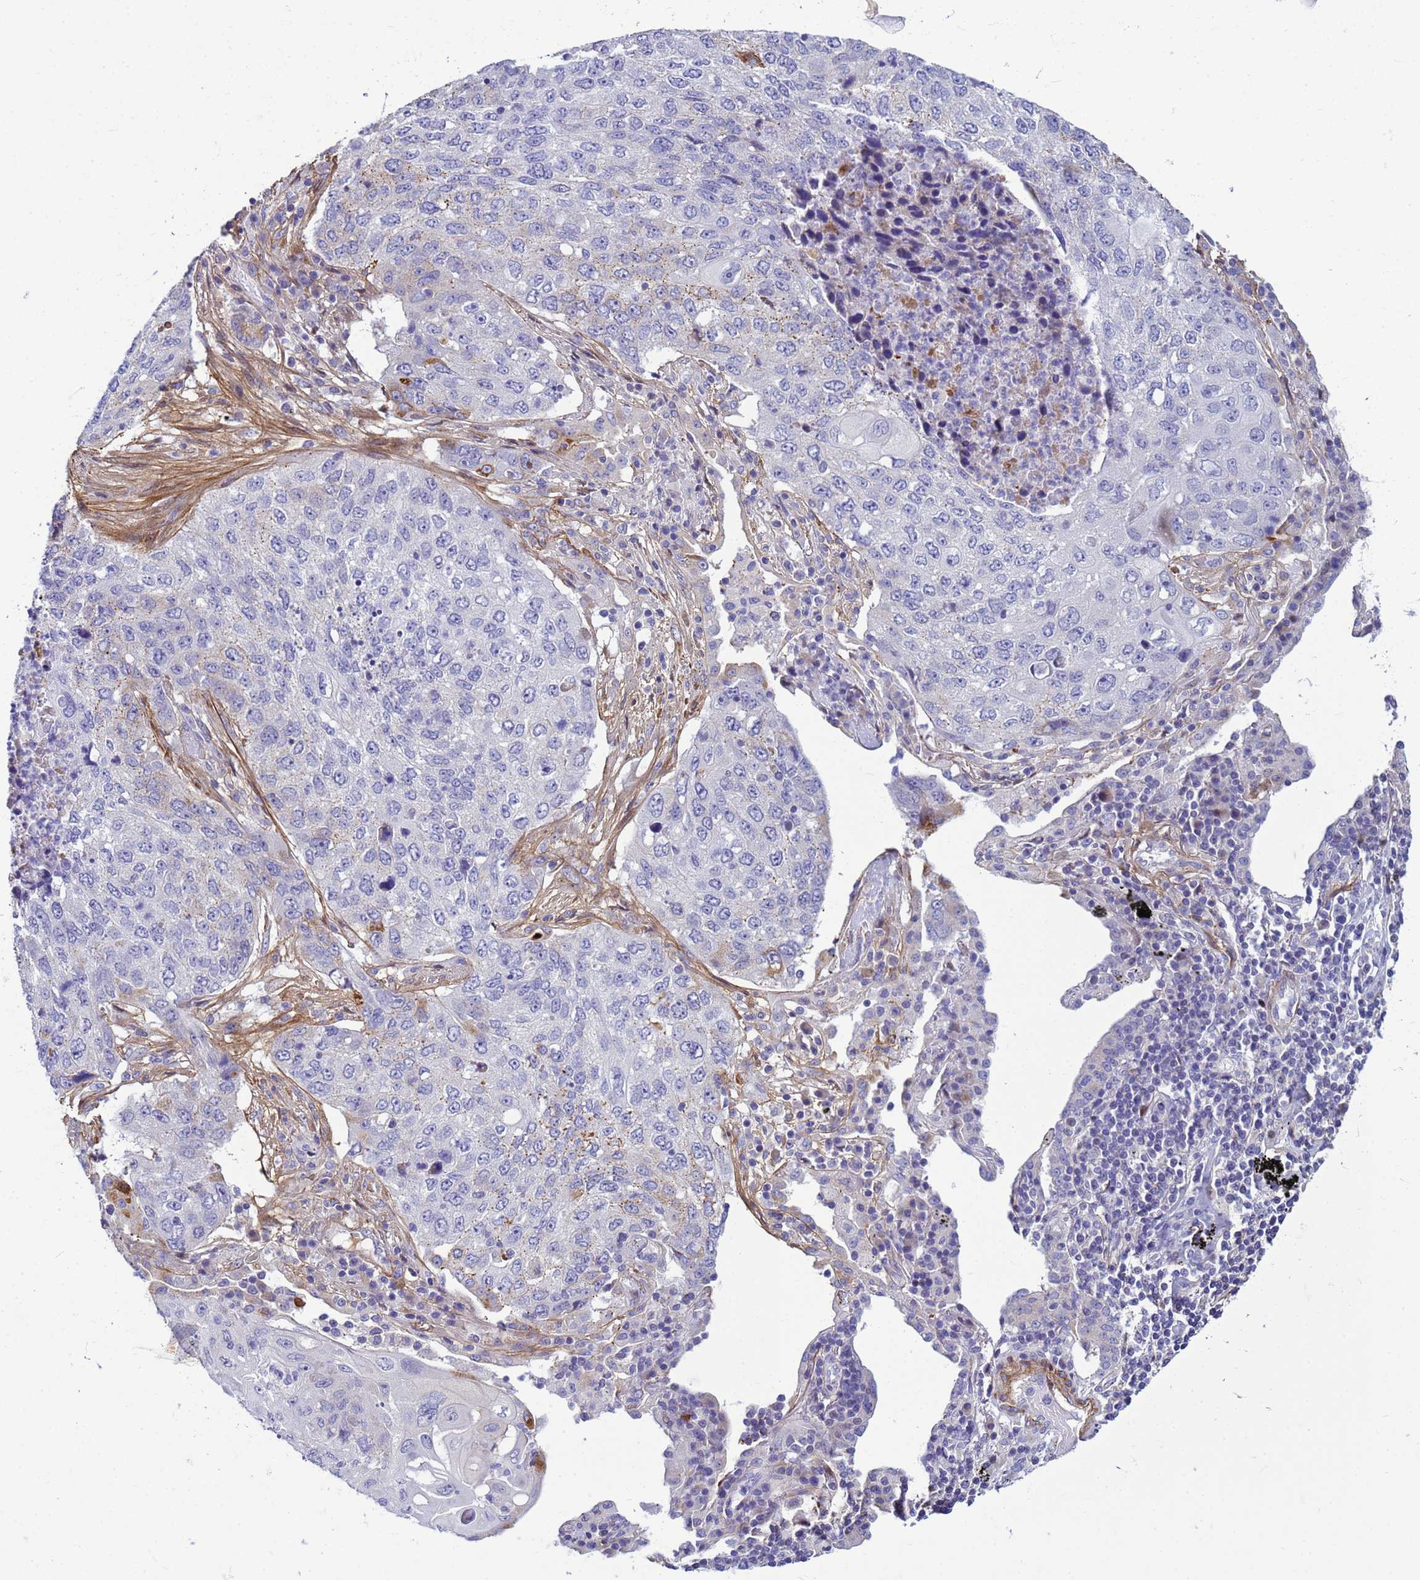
{"staining": {"intensity": "moderate", "quantity": "<25%", "location": "cytoplasmic/membranous"}, "tissue": "lung cancer", "cell_type": "Tumor cells", "image_type": "cancer", "snomed": [{"axis": "morphology", "description": "Squamous cell carcinoma, NOS"}, {"axis": "topography", "description": "Lung"}], "caption": "Human lung squamous cell carcinoma stained with a protein marker reveals moderate staining in tumor cells.", "gene": "P2RX7", "patient": {"sex": "female", "age": 63}}